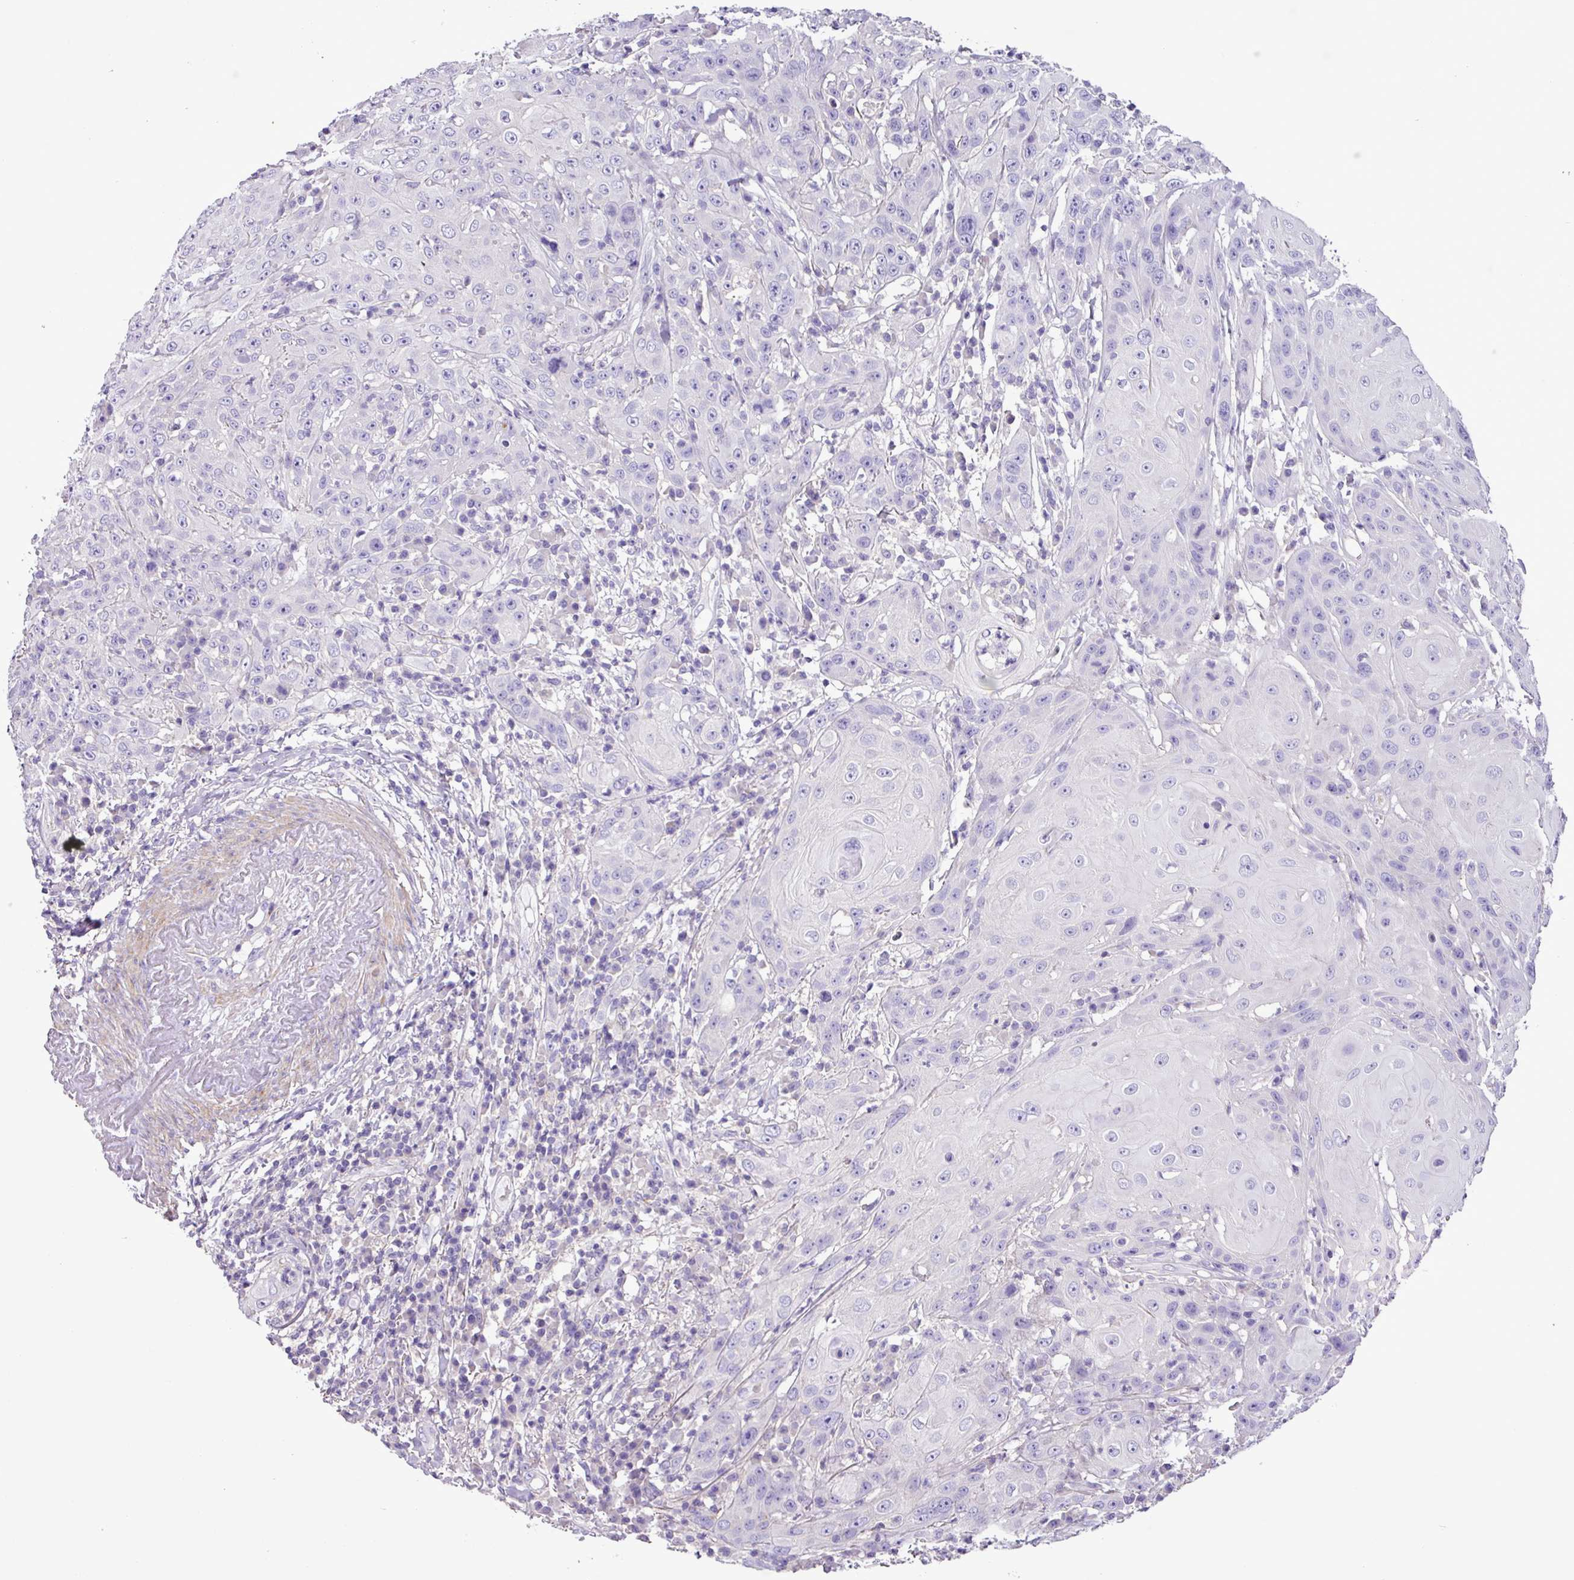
{"staining": {"intensity": "negative", "quantity": "none", "location": "none"}, "tissue": "head and neck cancer", "cell_type": "Tumor cells", "image_type": "cancer", "snomed": [{"axis": "morphology", "description": "Squamous cell carcinoma, NOS"}, {"axis": "topography", "description": "Skin"}, {"axis": "topography", "description": "Head-Neck"}], "caption": "Immunohistochemistry of human head and neck squamous cell carcinoma exhibits no expression in tumor cells. Nuclei are stained in blue.", "gene": "ZNF334", "patient": {"sex": "male", "age": 80}}